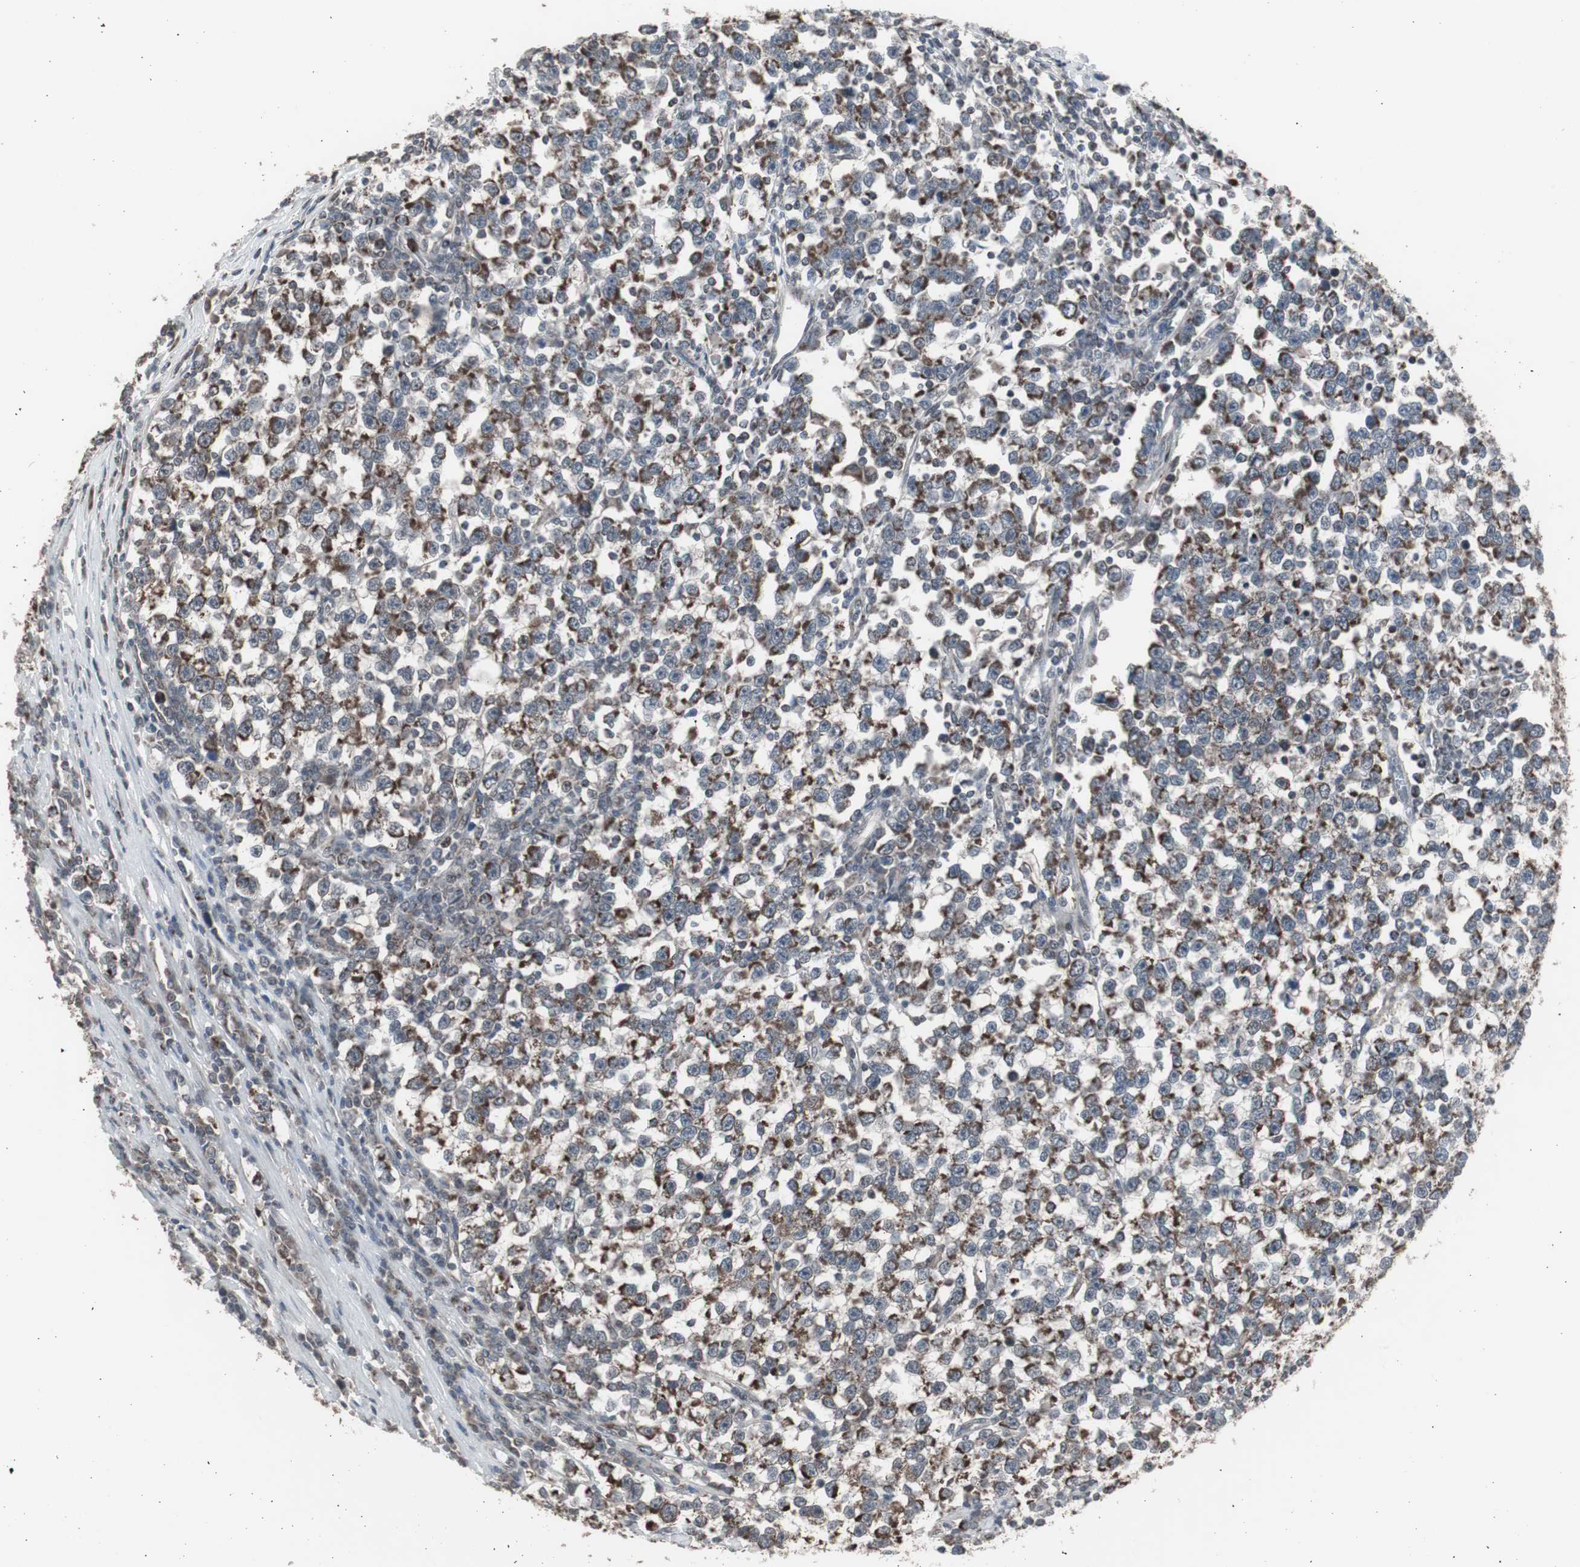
{"staining": {"intensity": "moderate", "quantity": "25%-75%", "location": "cytoplasmic/membranous"}, "tissue": "testis cancer", "cell_type": "Tumor cells", "image_type": "cancer", "snomed": [{"axis": "morphology", "description": "Seminoma, NOS"}, {"axis": "topography", "description": "Testis"}], "caption": "Tumor cells reveal moderate cytoplasmic/membranous positivity in approximately 25%-75% of cells in testis seminoma. (DAB (3,3'-diaminobenzidine) IHC, brown staining for protein, blue staining for nuclei).", "gene": "RXRA", "patient": {"sex": "male", "age": 43}}